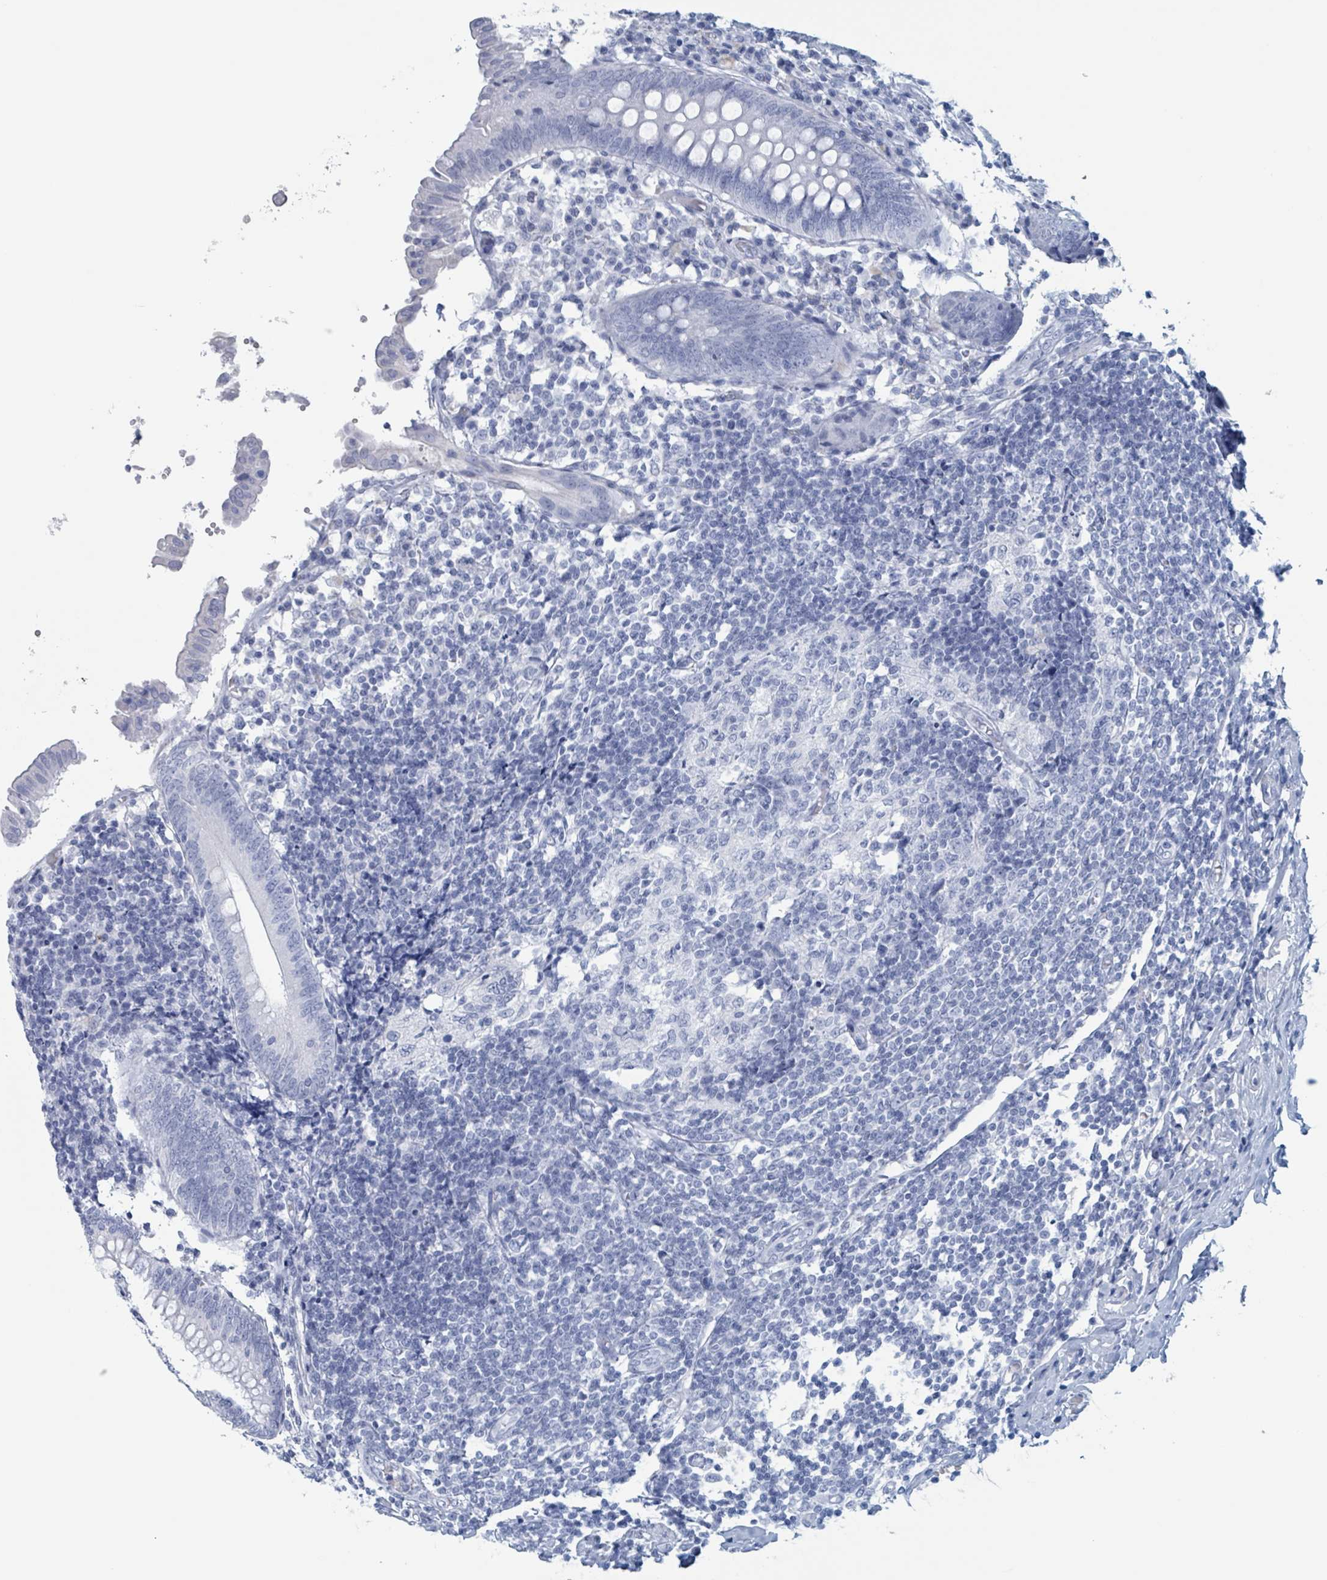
{"staining": {"intensity": "negative", "quantity": "none", "location": "none"}, "tissue": "appendix", "cell_type": "Glandular cells", "image_type": "normal", "snomed": [{"axis": "morphology", "description": "Normal tissue, NOS"}, {"axis": "topography", "description": "Appendix"}], "caption": "Micrograph shows no protein expression in glandular cells of normal appendix. (Immunohistochemistry (ihc), brightfield microscopy, high magnification).", "gene": "KLK4", "patient": {"sex": "male", "age": 55}}